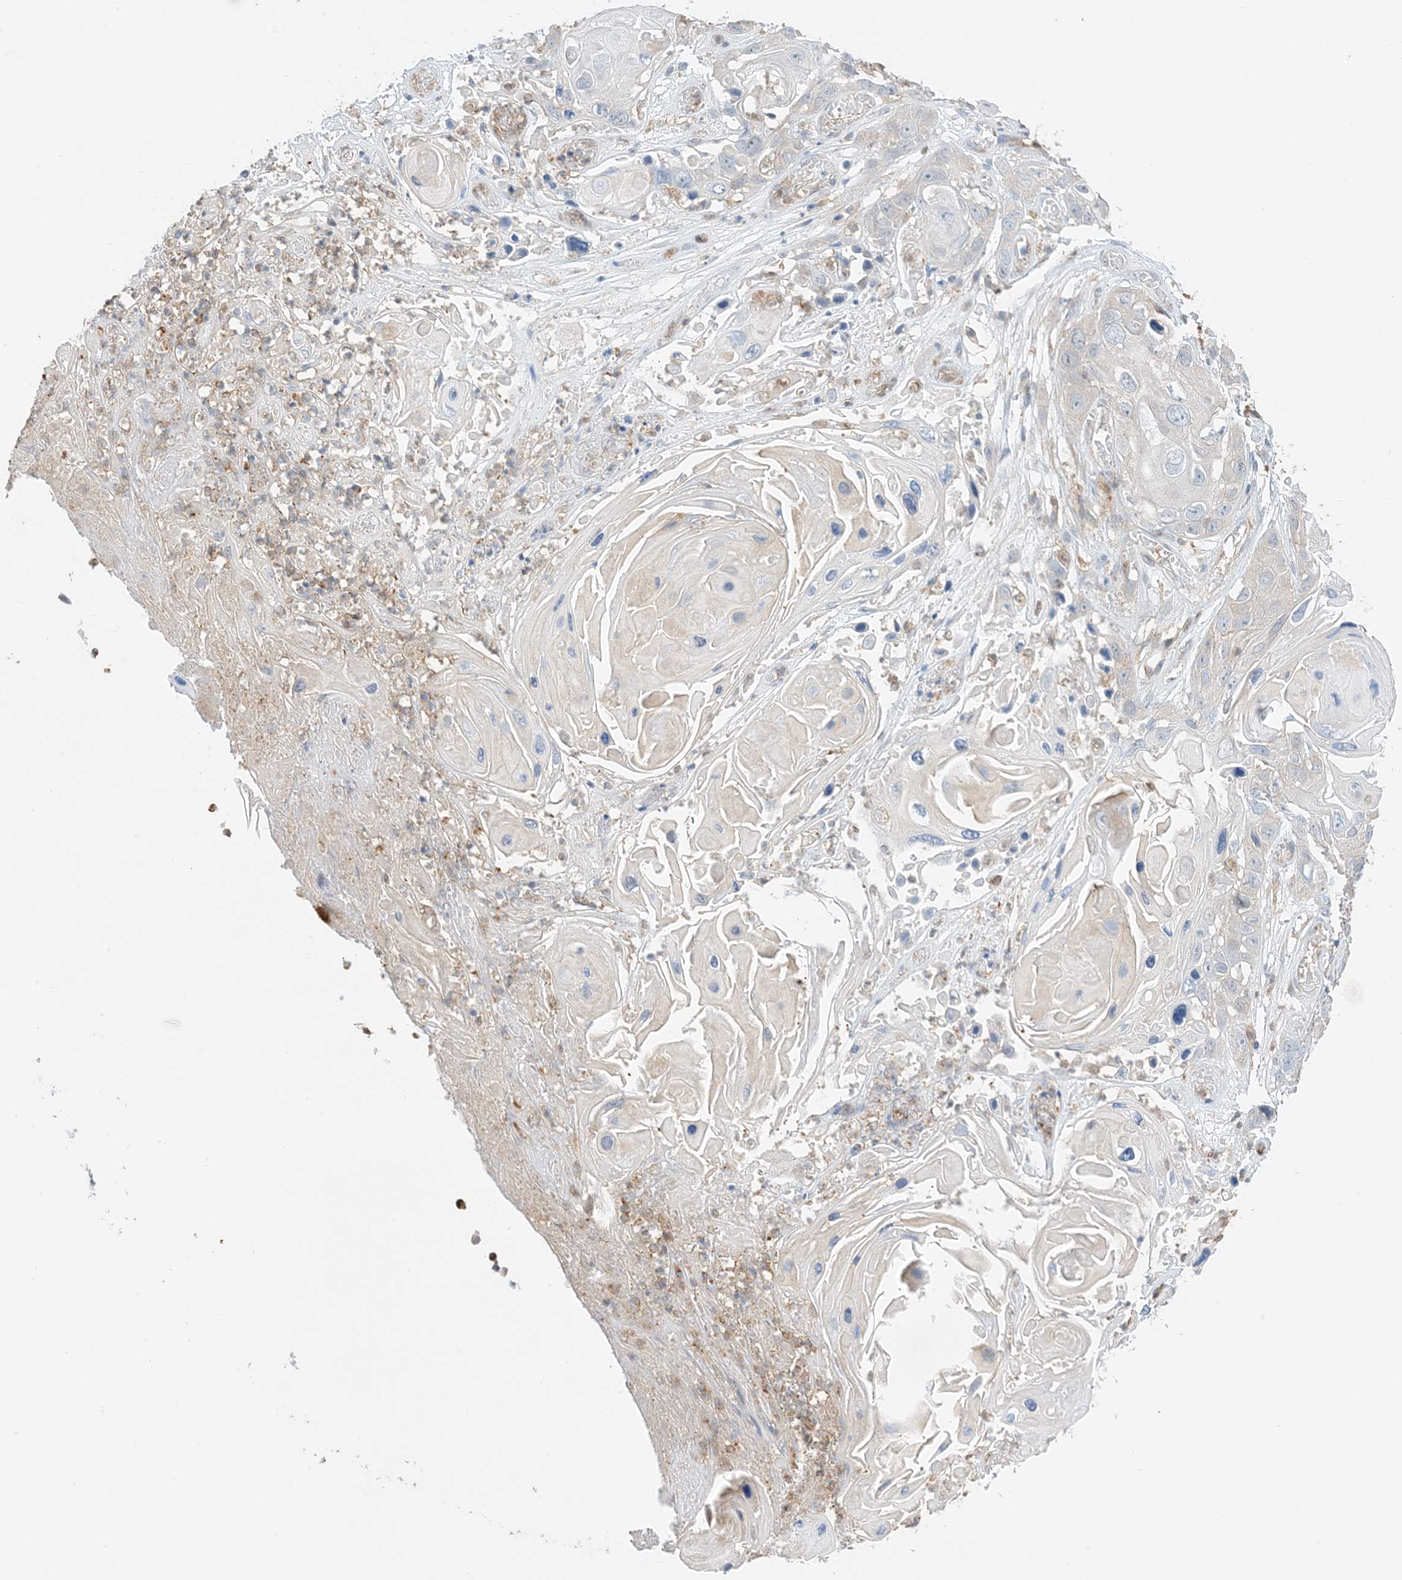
{"staining": {"intensity": "negative", "quantity": "none", "location": "none"}, "tissue": "skin cancer", "cell_type": "Tumor cells", "image_type": "cancer", "snomed": [{"axis": "morphology", "description": "Squamous cell carcinoma, NOS"}, {"axis": "topography", "description": "Skin"}], "caption": "IHC micrograph of skin cancer stained for a protein (brown), which shows no staining in tumor cells.", "gene": "KIFBP", "patient": {"sex": "male", "age": 55}}